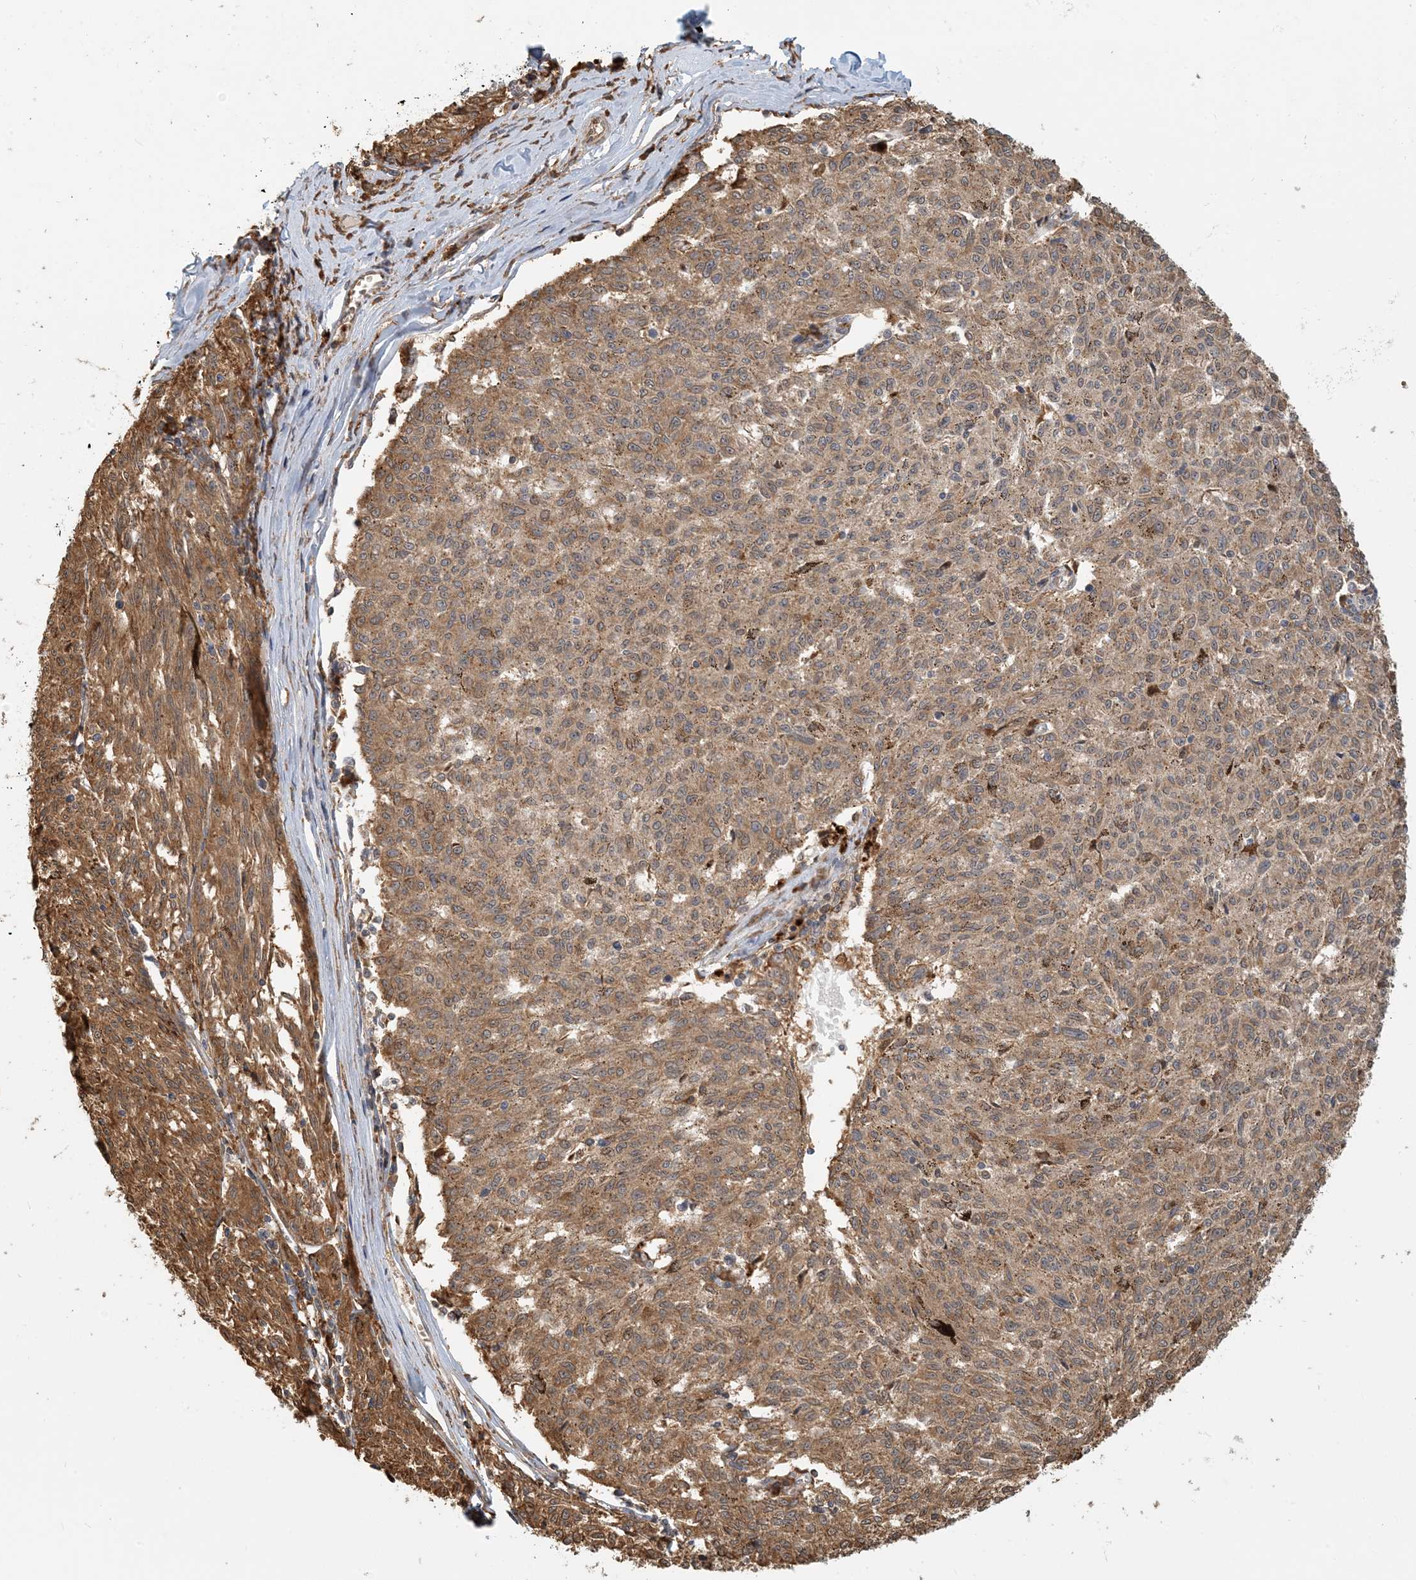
{"staining": {"intensity": "moderate", "quantity": ">75%", "location": "cytoplasmic/membranous"}, "tissue": "melanoma", "cell_type": "Tumor cells", "image_type": "cancer", "snomed": [{"axis": "morphology", "description": "Malignant melanoma, NOS"}, {"axis": "topography", "description": "Skin"}], "caption": "Malignant melanoma stained with DAB (3,3'-diaminobenzidine) immunohistochemistry shows medium levels of moderate cytoplasmic/membranous positivity in about >75% of tumor cells. (Stains: DAB in brown, nuclei in blue, Microscopy: brightfield microscopy at high magnification).", "gene": "HNMT", "patient": {"sex": "female", "age": 72}}